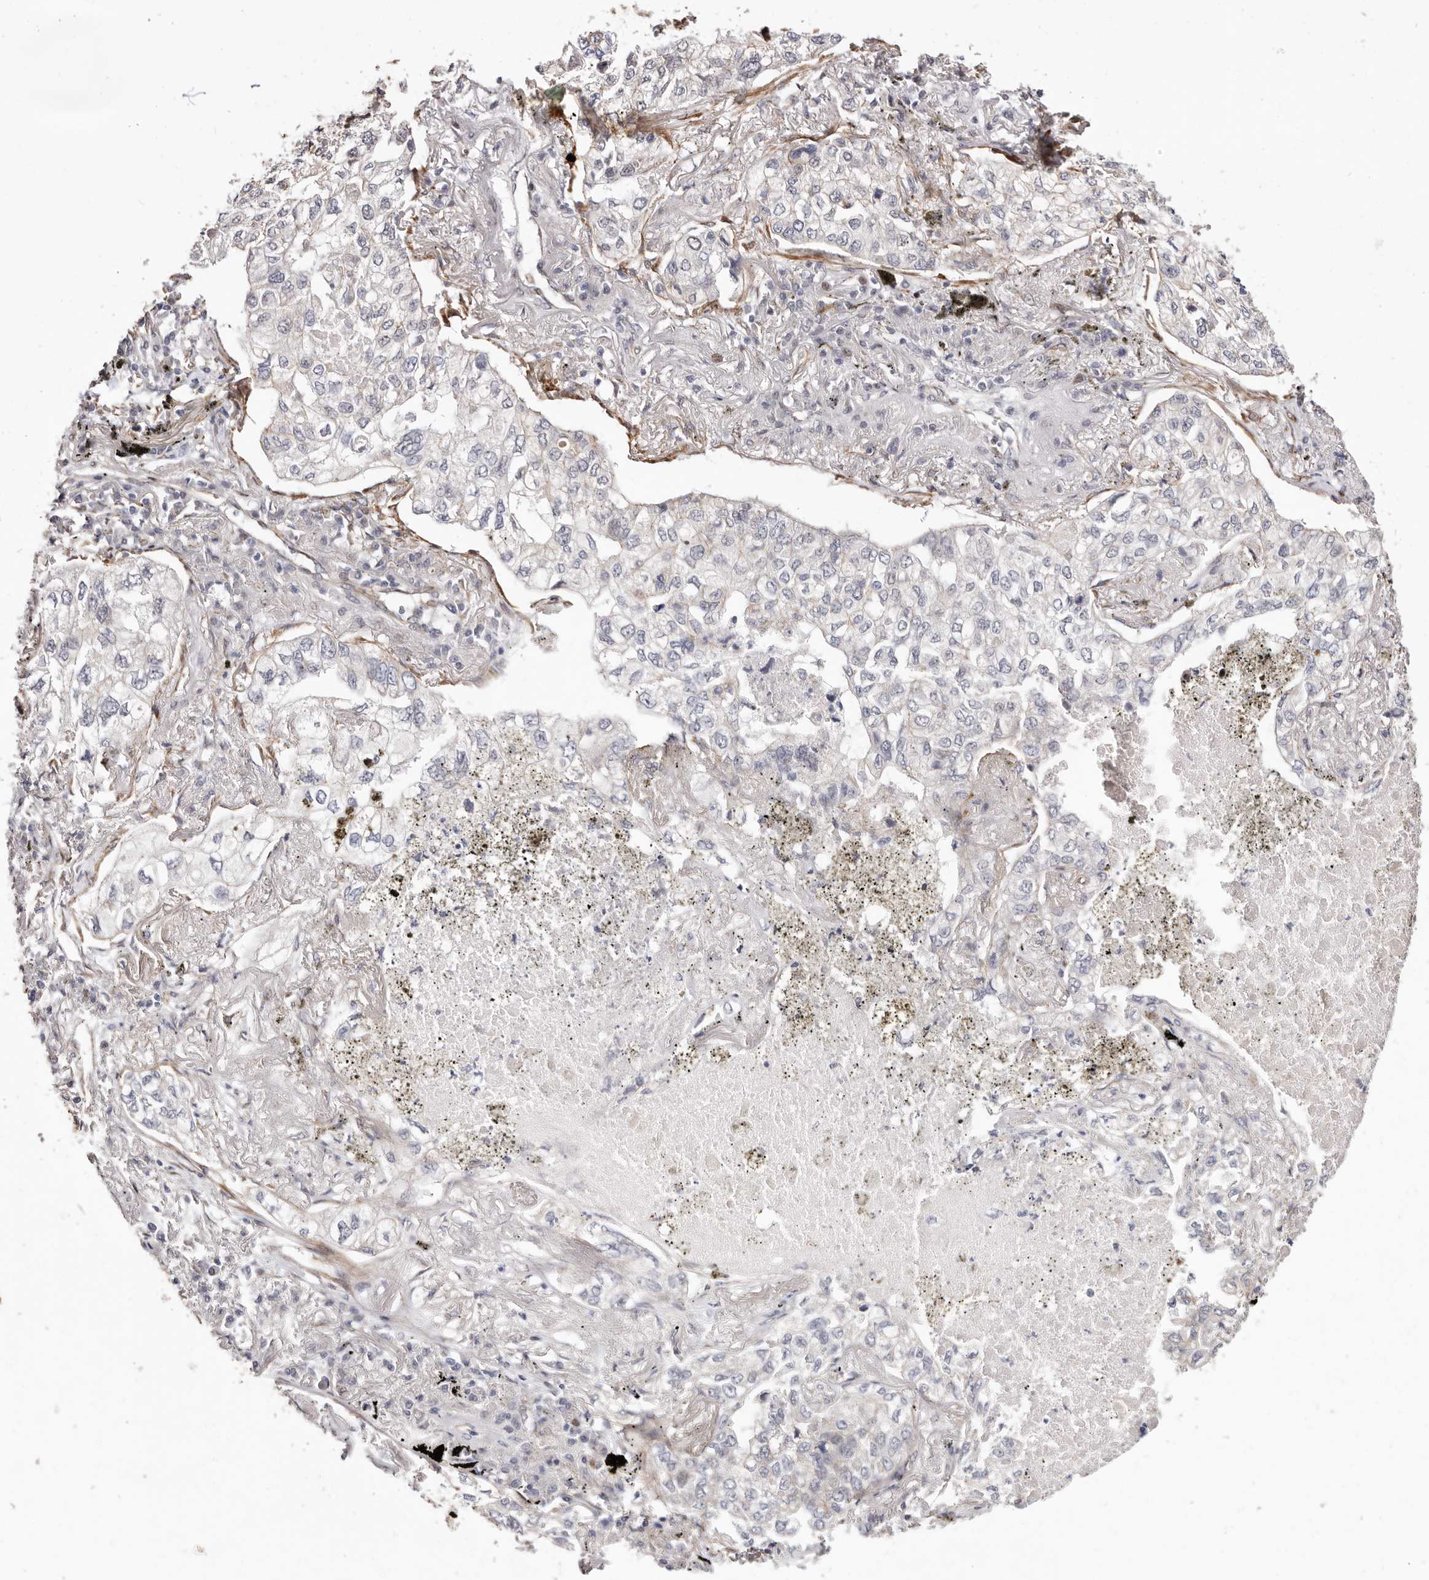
{"staining": {"intensity": "weak", "quantity": "<25%", "location": "cytoplasmic/membranous"}, "tissue": "lung cancer", "cell_type": "Tumor cells", "image_type": "cancer", "snomed": [{"axis": "morphology", "description": "Adenocarcinoma, NOS"}, {"axis": "topography", "description": "Lung"}], "caption": "Tumor cells are negative for brown protein staining in lung adenocarcinoma. Brightfield microscopy of immunohistochemistry (IHC) stained with DAB (brown) and hematoxylin (blue), captured at high magnification.", "gene": "EPHX3", "patient": {"sex": "male", "age": 65}}